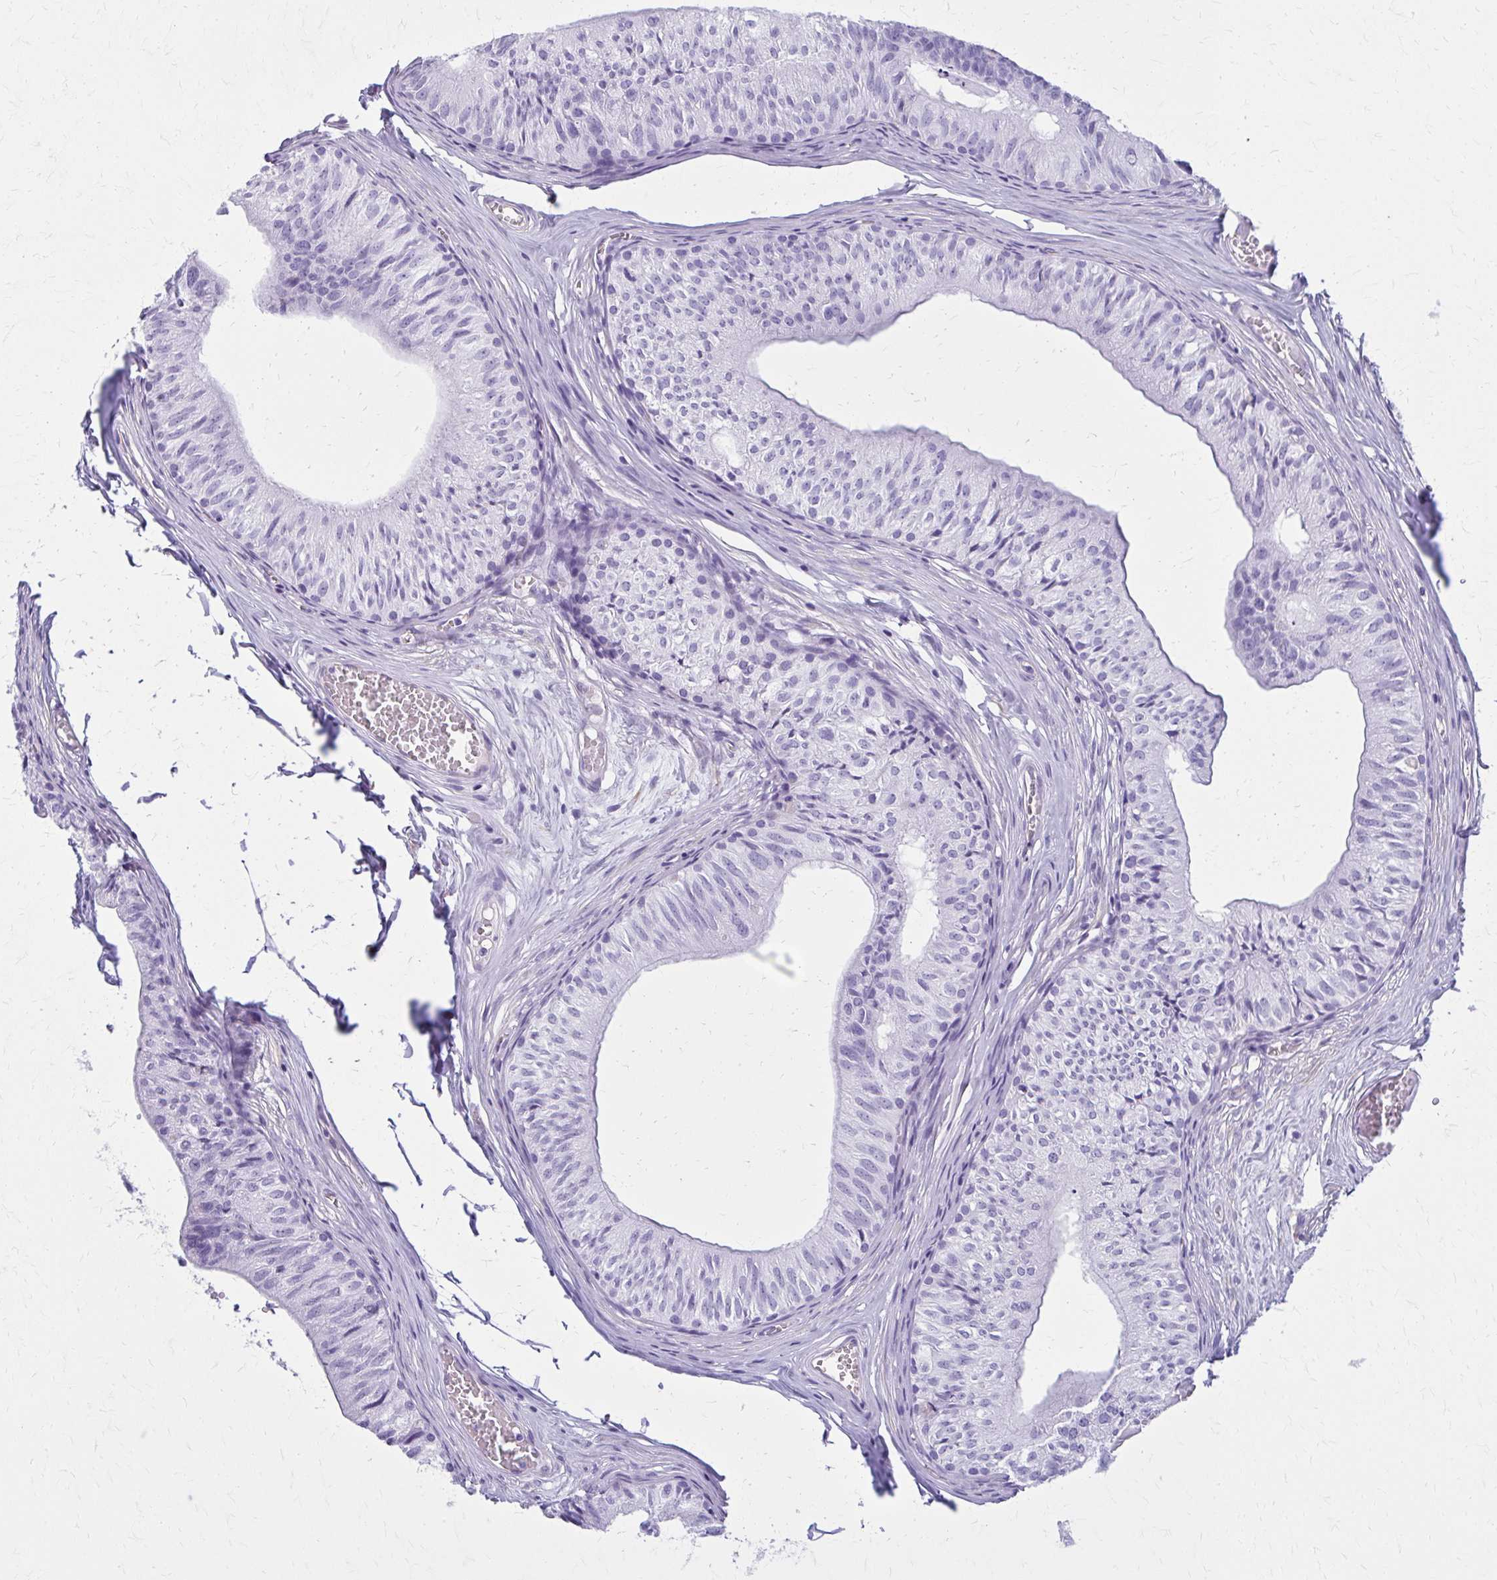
{"staining": {"intensity": "negative", "quantity": "none", "location": "none"}, "tissue": "epididymis", "cell_type": "Glandular cells", "image_type": "normal", "snomed": [{"axis": "morphology", "description": "Normal tissue, NOS"}, {"axis": "topography", "description": "Epididymis"}], "caption": "Benign epididymis was stained to show a protein in brown. There is no significant staining in glandular cells. The staining is performed using DAB brown chromogen with nuclei counter-stained in using hematoxylin.", "gene": "GFAP", "patient": {"sex": "male", "age": 25}}